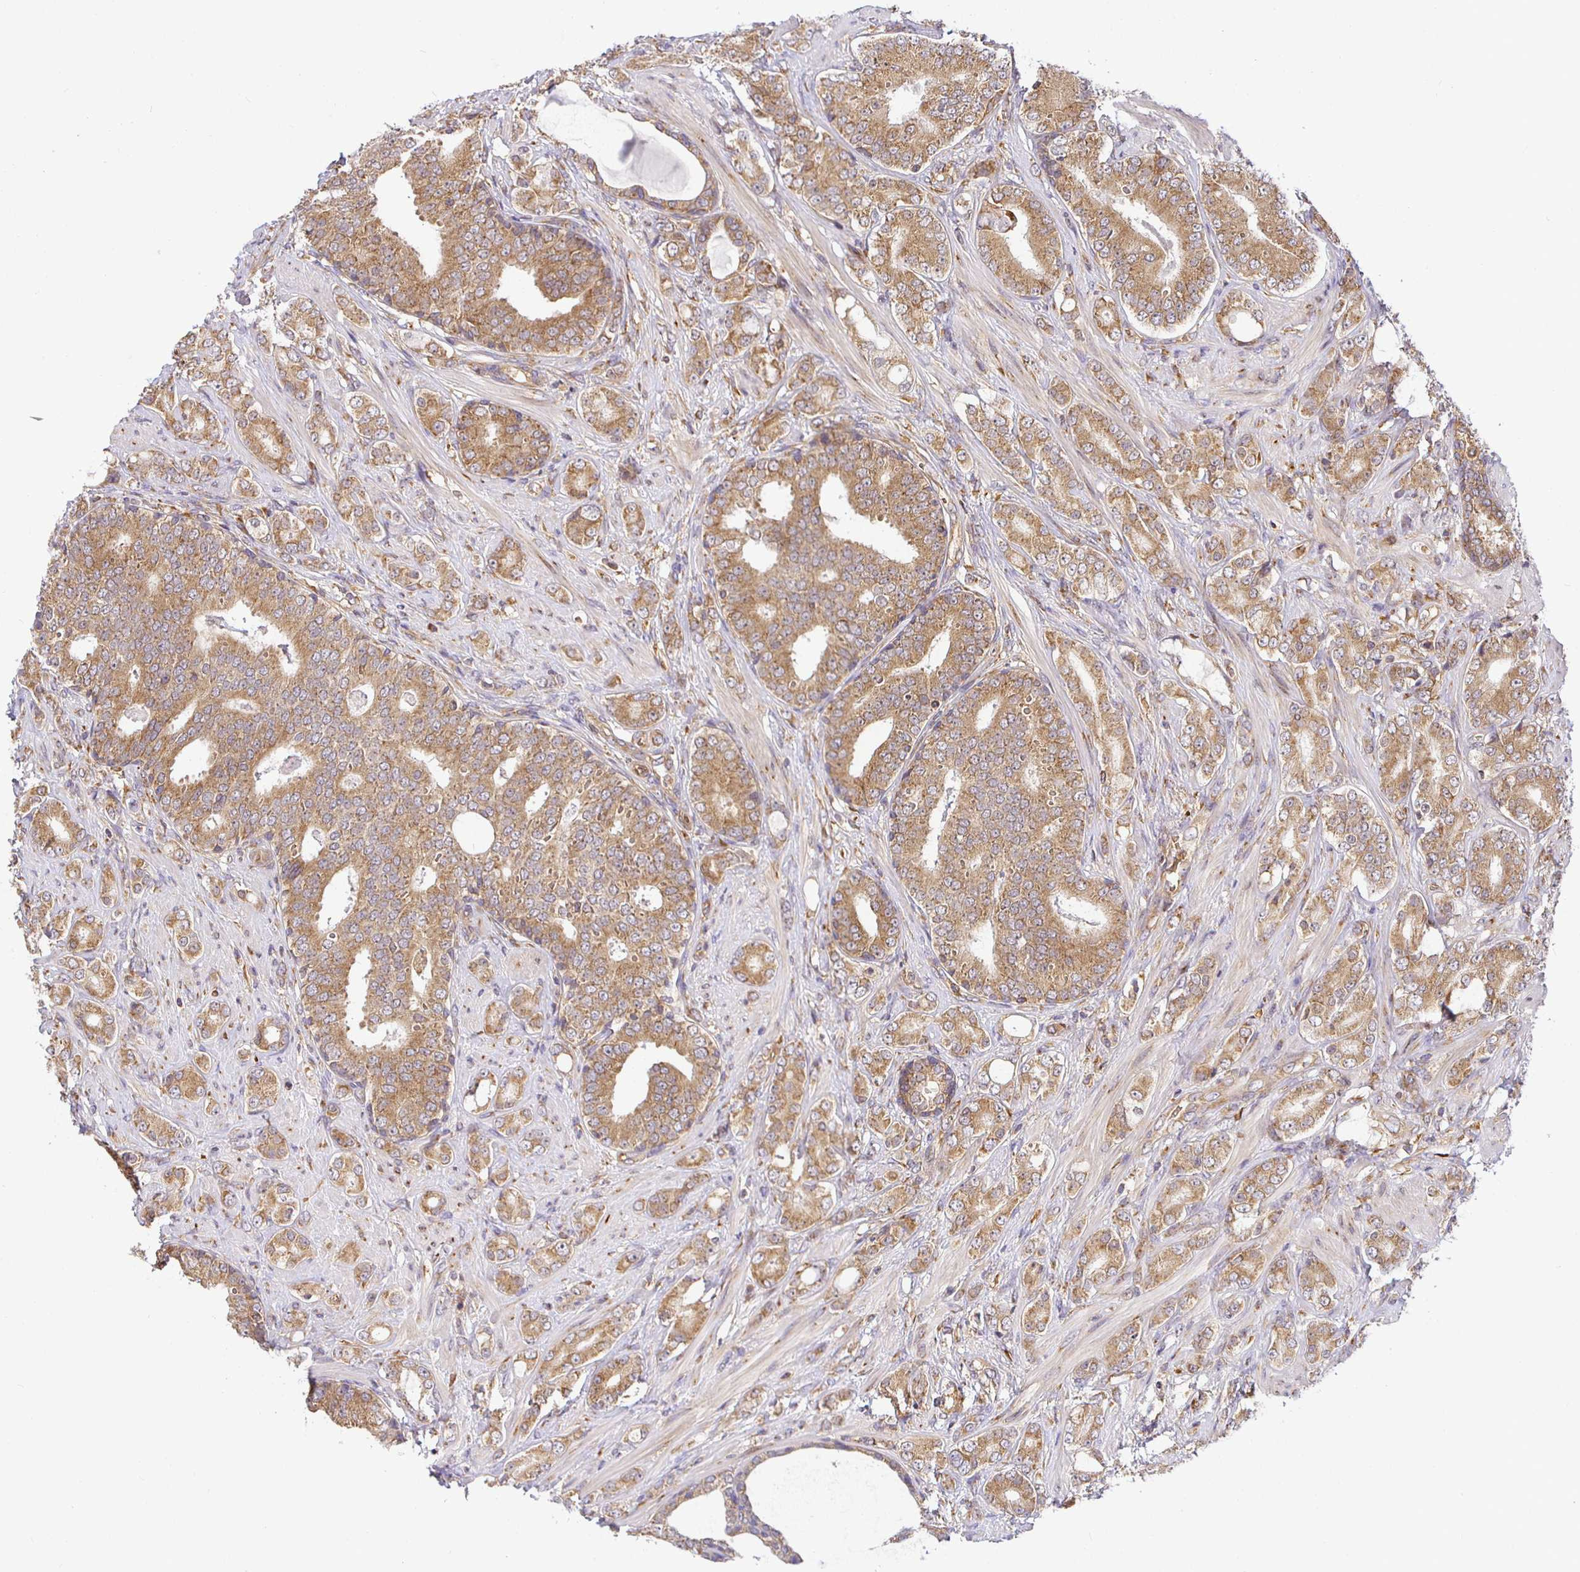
{"staining": {"intensity": "moderate", "quantity": ">75%", "location": "cytoplasmic/membranous"}, "tissue": "prostate cancer", "cell_type": "Tumor cells", "image_type": "cancer", "snomed": [{"axis": "morphology", "description": "Adenocarcinoma, High grade"}, {"axis": "topography", "description": "Prostate"}], "caption": "A high-resolution micrograph shows immunohistochemistry (IHC) staining of prostate cancer, which exhibits moderate cytoplasmic/membranous staining in about >75% of tumor cells.", "gene": "IRAK1", "patient": {"sex": "male", "age": 62}}